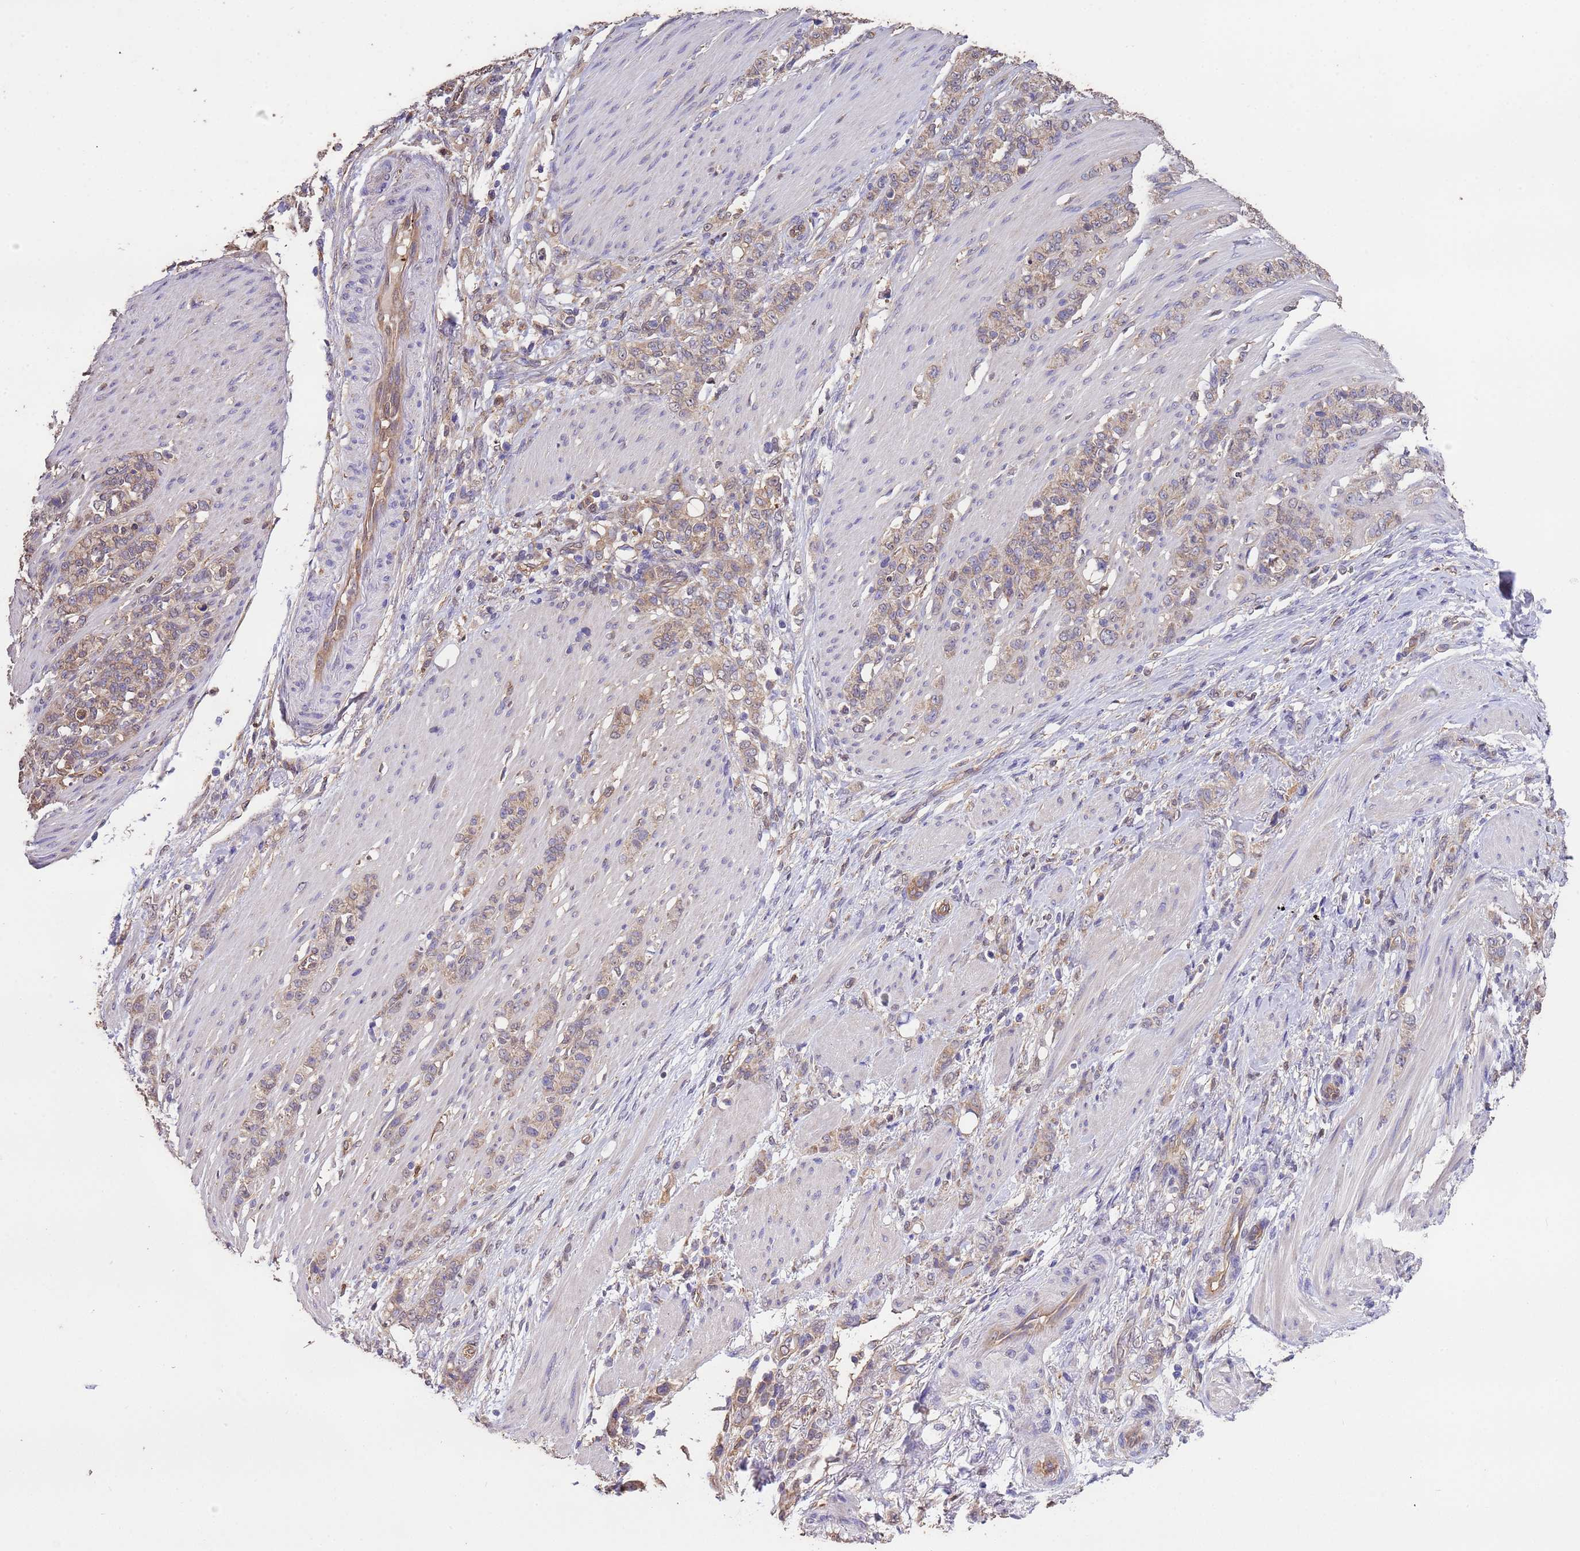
{"staining": {"intensity": "weak", "quantity": ">75%", "location": "cytoplasmic/membranous"}, "tissue": "stomach cancer", "cell_type": "Tumor cells", "image_type": "cancer", "snomed": [{"axis": "morphology", "description": "Adenocarcinoma, NOS"}, {"axis": "topography", "description": "Stomach"}], "caption": "Immunohistochemical staining of stomach cancer (adenocarcinoma) exhibits low levels of weak cytoplasmic/membranous protein staining in approximately >75% of tumor cells.", "gene": "NPHP1", "patient": {"sex": "female", "age": 79}}